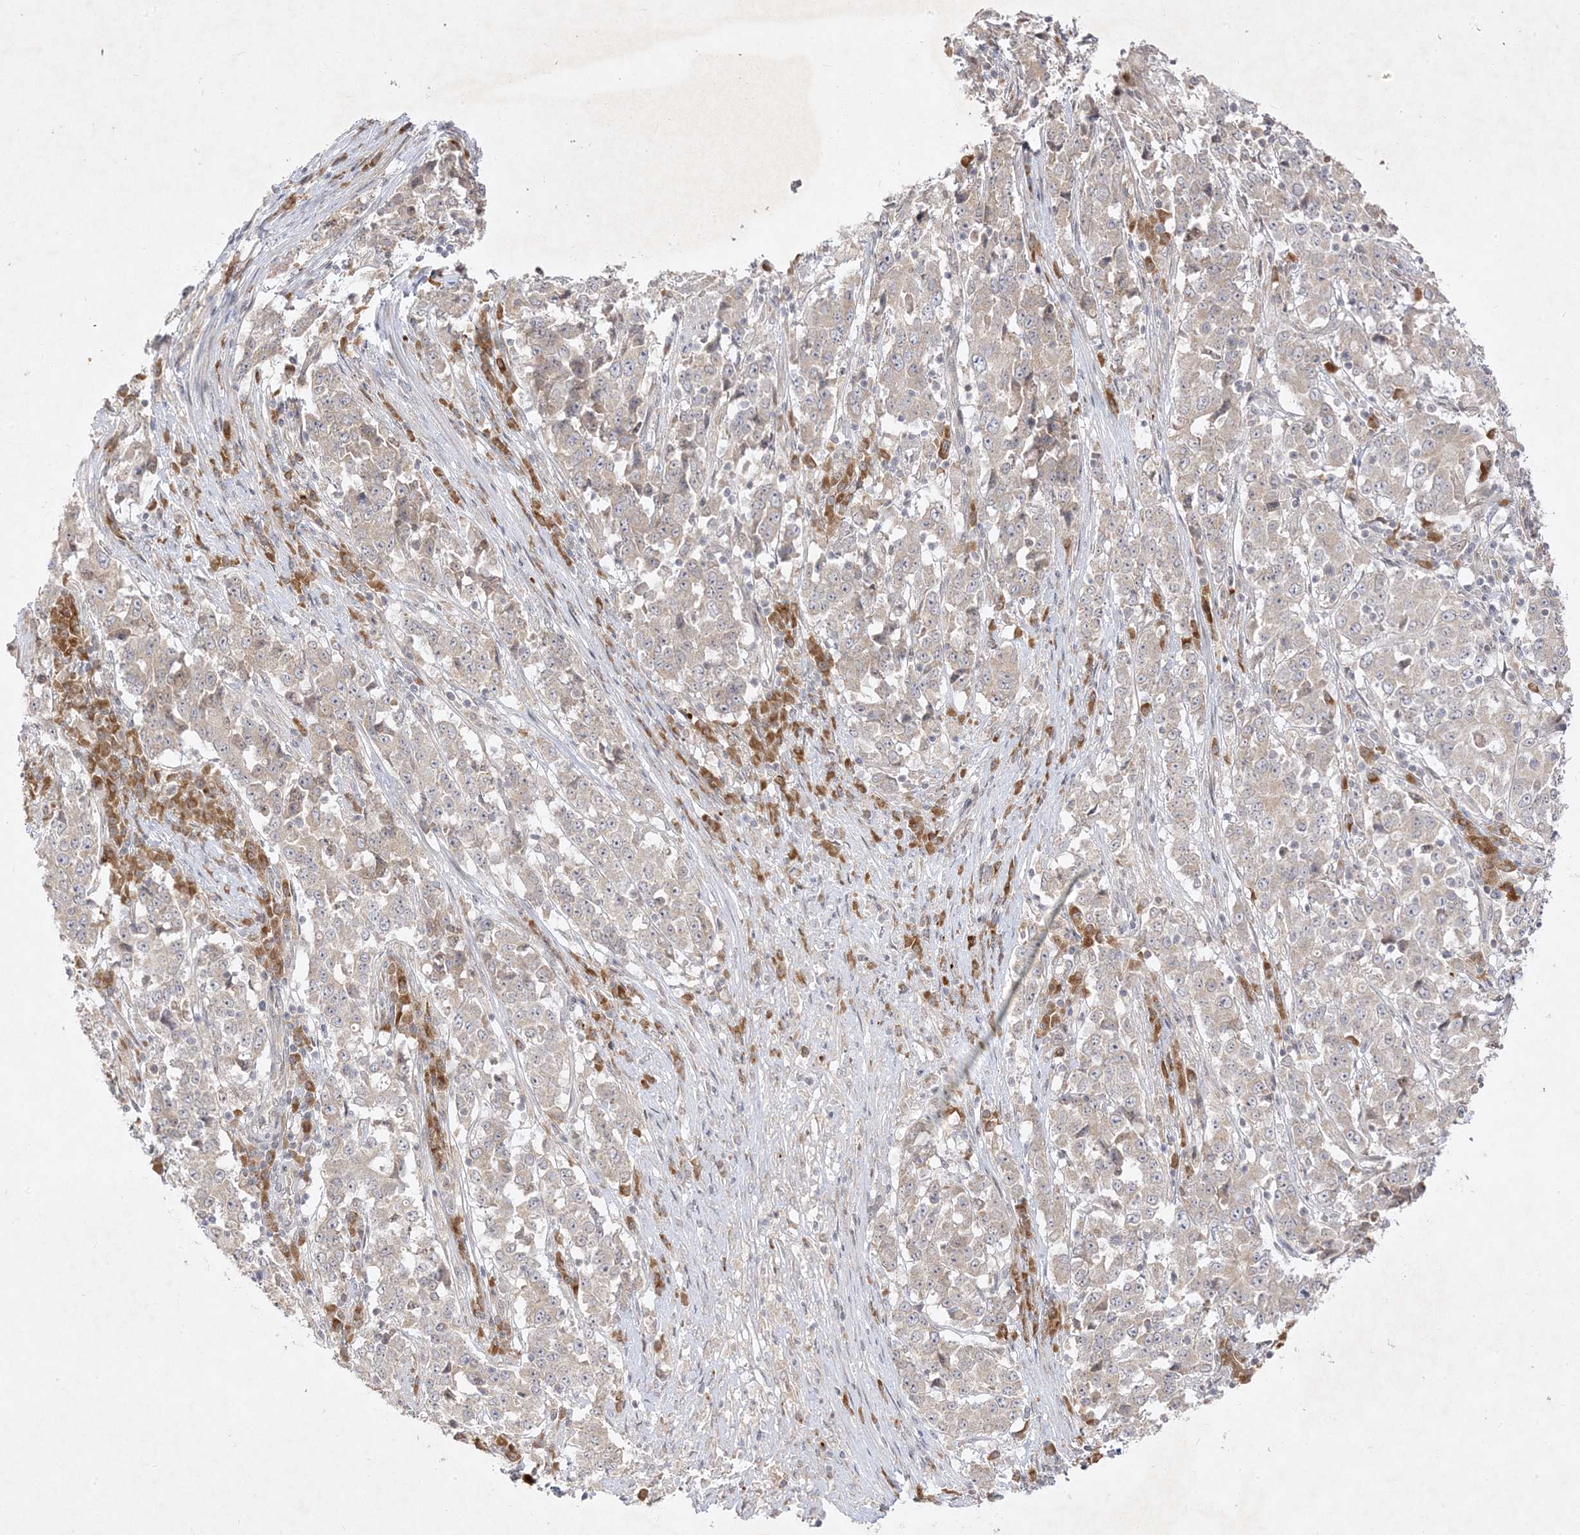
{"staining": {"intensity": "weak", "quantity": "<25%", "location": "cytoplasmic/membranous"}, "tissue": "stomach cancer", "cell_type": "Tumor cells", "image_type": "cancer", "snomed": [{"axis": "morphology", "description": "Adenocarcinoma, NOS"}, {"axis": "topography", "description": "Stomach"}], "caption": "This is an IHC image of human adenocarcinoma (stomach). There is no staining in tumor cells.", "gene": "C2CD2", "patient": {"sex": "male", "age": 59}}